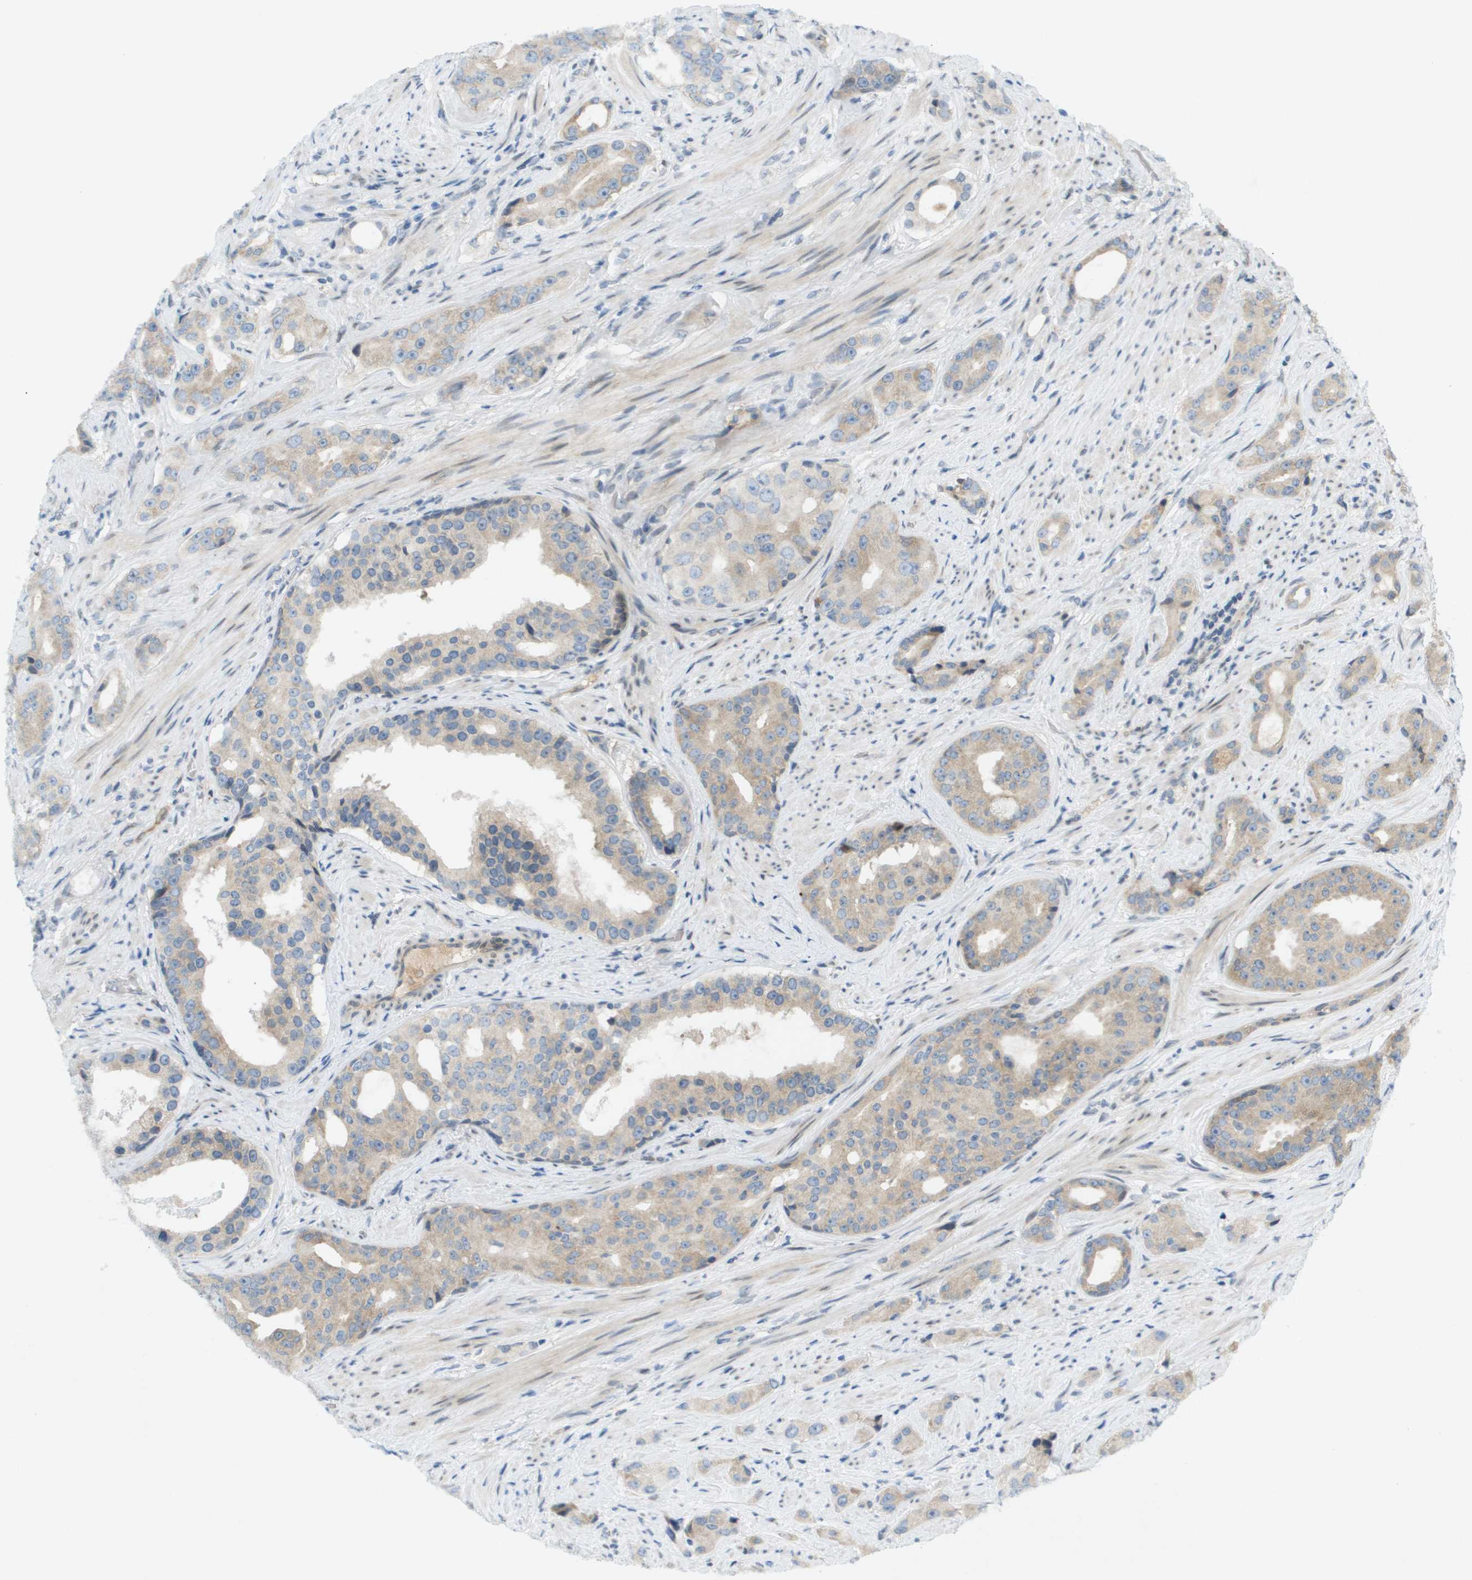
{"staining": {"intensity": "weak", "quantity": ">75%", "location": "cytoplasmic/membranous"}, "tissue": "prostate cancer", "cell_type": "Tumor cells", "image_type": "cancer", "snomed": [{"axis": "morphology", "description": "Adenocarcinoma, High grade"}, {"axis": "topography", "description": "Prostate"}], "caption": "A brown stain highlights weak cytoplasmic/membranous expression of a protein in human prostate high-grade adenocarcinoma tumor cells.", "gene": "CACNB4", "patient": {"sex": "male", "age": 71}}